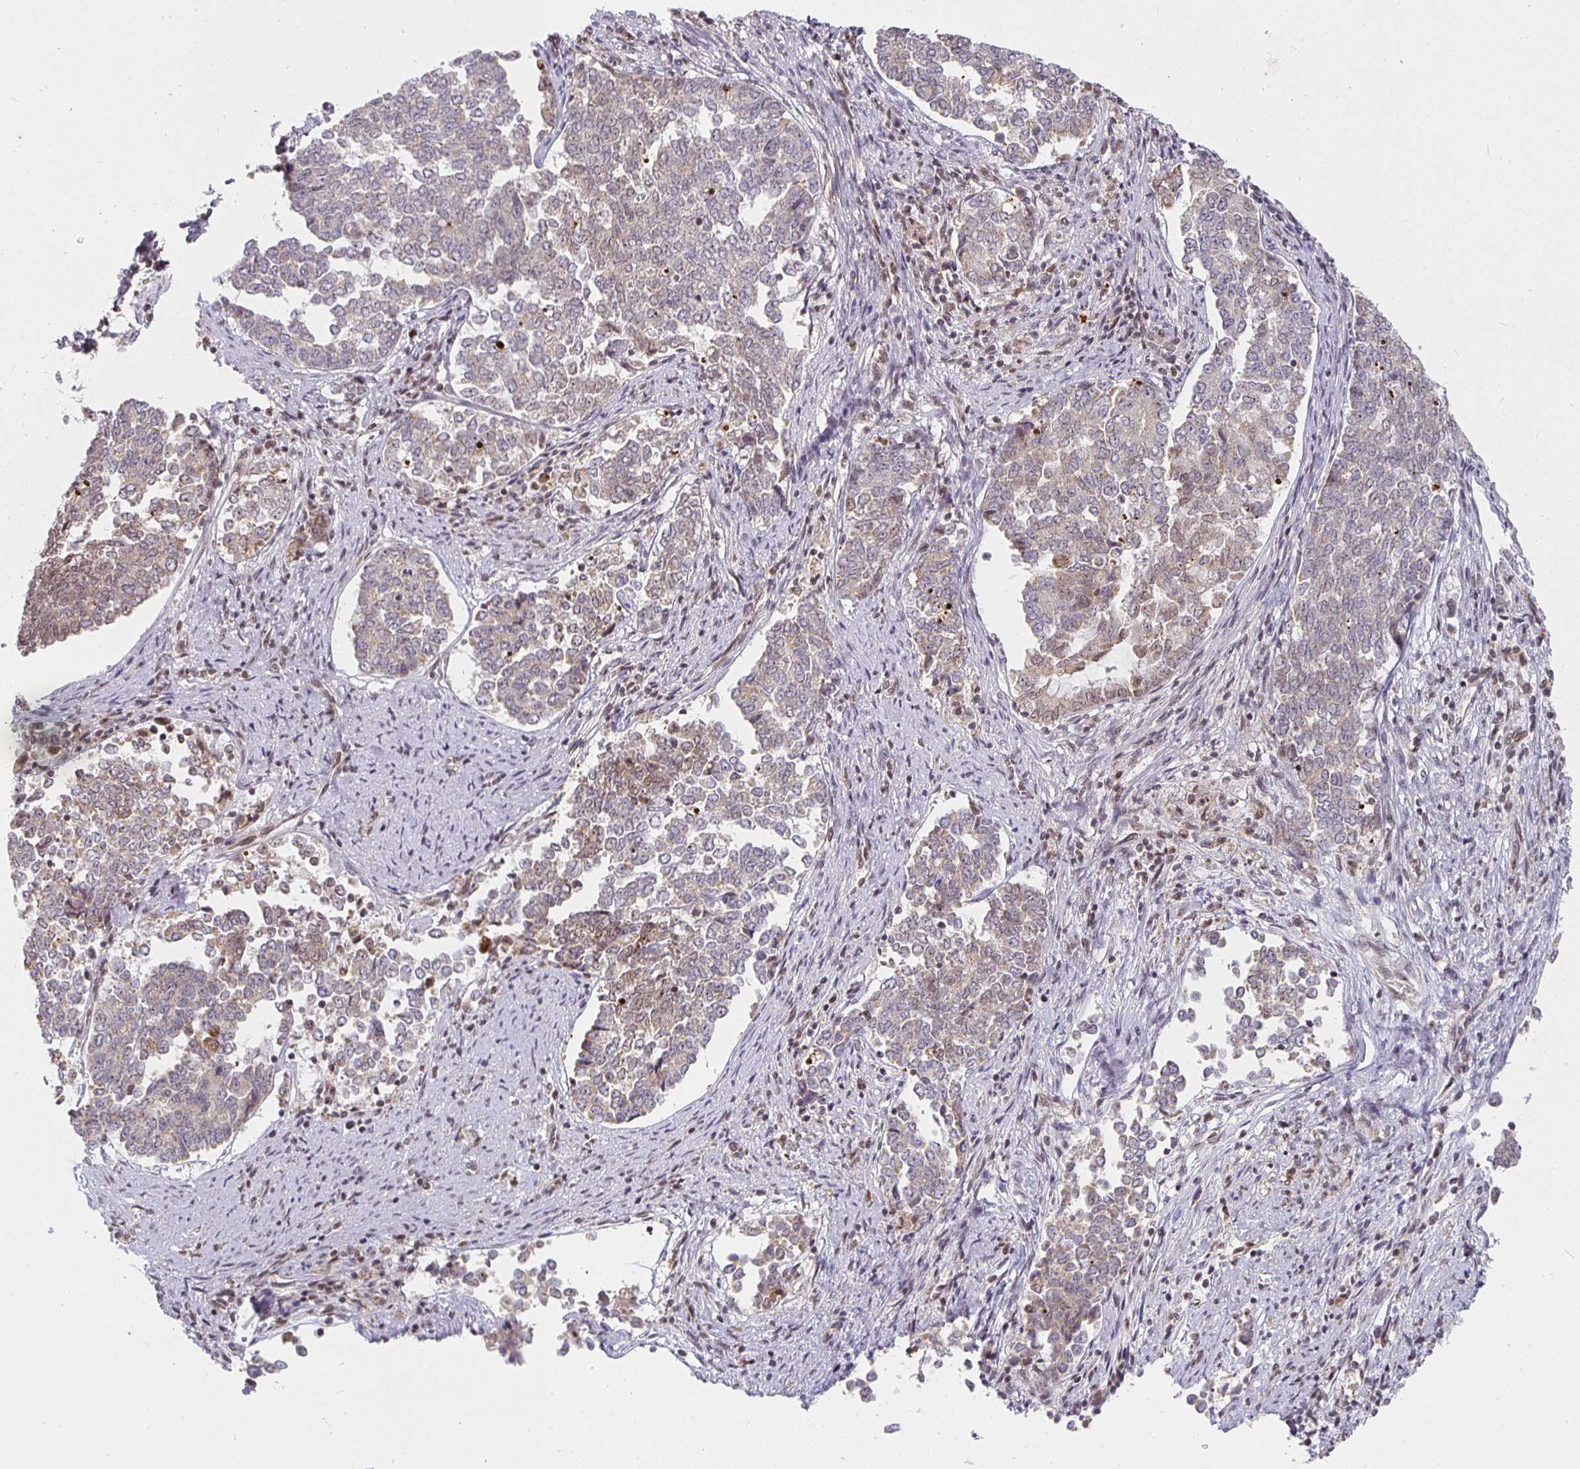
{"staining": {"intensity": "weak", "quantity": "25%-75%", "location": "cytoplasmic/membranous"}, "tissue": "endometrial cancer", "cell_type": "Tumor cells", "image_type": "cancer", "snomed": [{"axis": "morphology", "description": "Adenocarcinoma, NOS"}, {"axis": "topography", "description": "Endometrium"}], "caption": "IHC image of neoplastic tissue: human endometrial cancer stained using immunohistochemistry reveals low levels of weak protein expression localized specifically in the cytoplasmic/membranous of tumor cells, appearing as a cytoplasmic/membranous brown color.", "gene": "SMARCA2", "patient": {"sex": "female", "age": 80}}